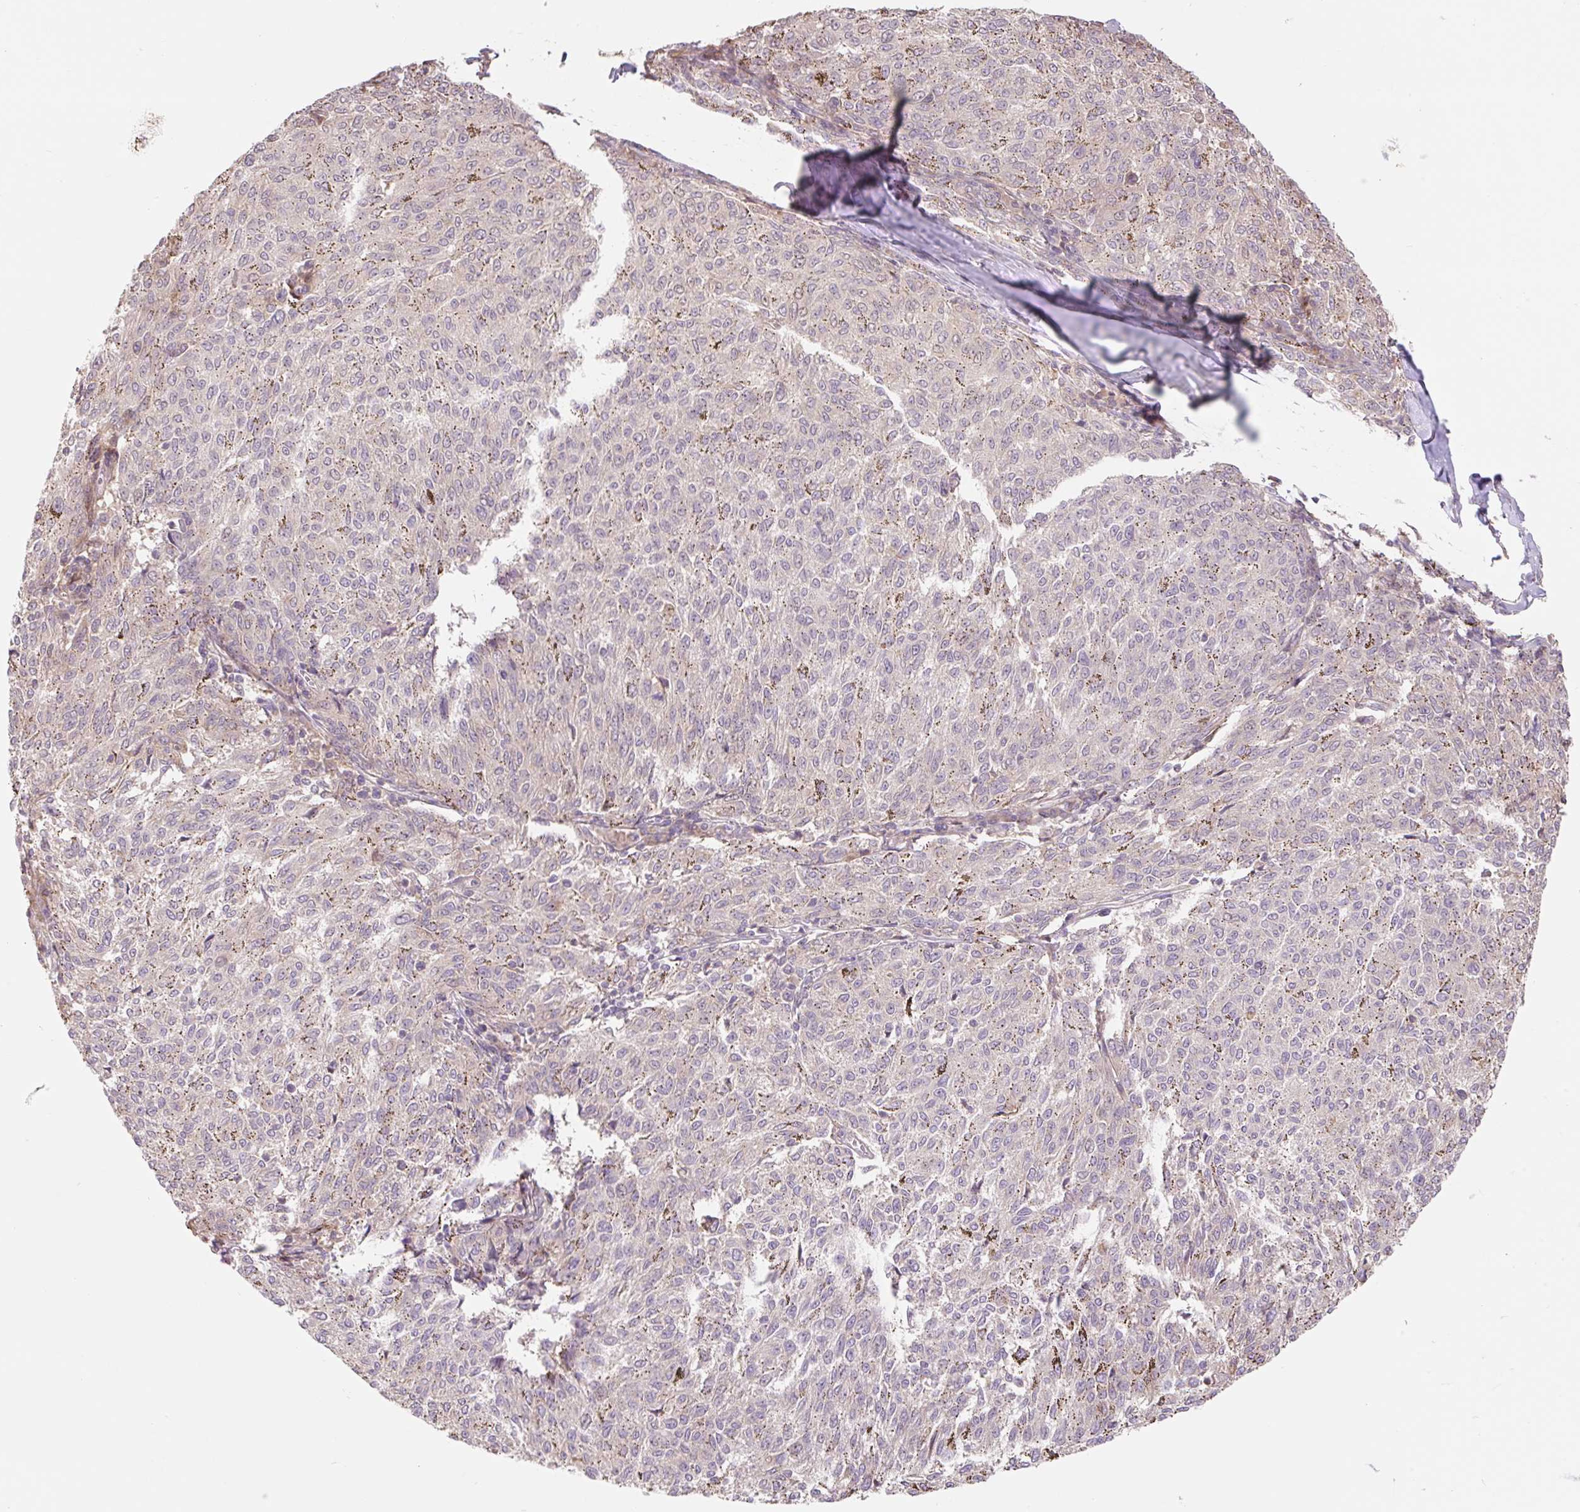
{"staining": {"intensity": "negative", "quantity": "none", "location": "none"}, "tissue": "melanoma", "cell_type": "Tumor cells", "image_type": "cancer", "snomed": [{"axis": "morphology", "description": "Malignant melanoma, NOS"}, {"axis": "topography", "description": "Skin"}], "caption": "Tumor cells show no significant protein expression in melanoma.", "gene": "EMC10", "patient": {"sex": "female", "age": 72}}